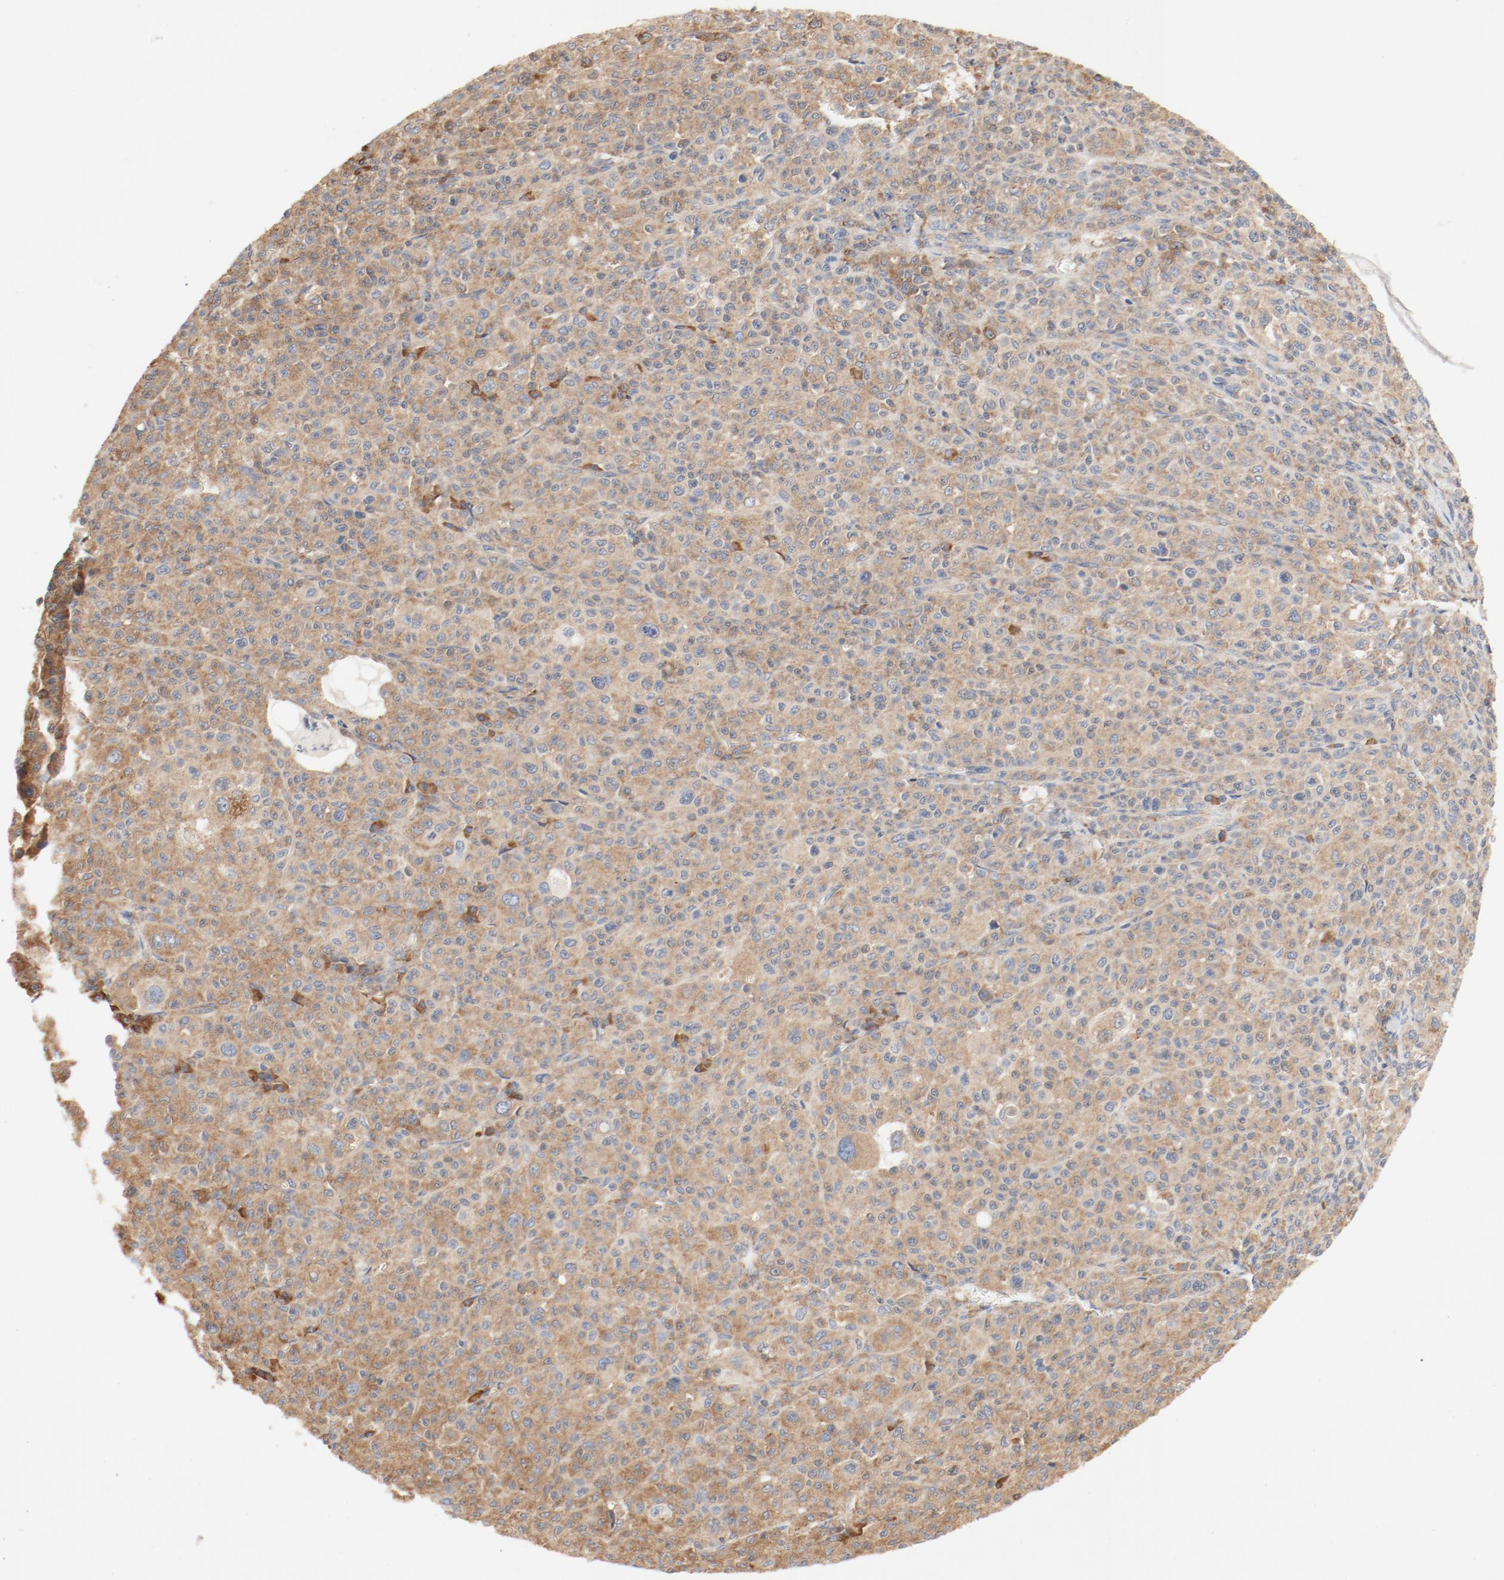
{"staining": {"intensity": "moderate", "quantity": ">75%", "location": "cytoplasmic/membranous"}, "tissue": "melanoma", "cell_type": "Tumor cells", "image_type": "cancer", "snomed": [{"axis": "morphology", "description": "Malignant melanoma, Metastatic site"}, {"axis": "topography", "description": "Skin"}], "caption": "High-magnification brightfield microscopy of malignant melanoma (metastatic site) stained with DAB (brown) and counterstained with hematoxylin (blue). tumor cells exhibit moderate cytoplasmic/membranous expression is present in approximately>75% of cells.", "gene": "RPS6", "patient": {"sex": "female", "age": 74}}